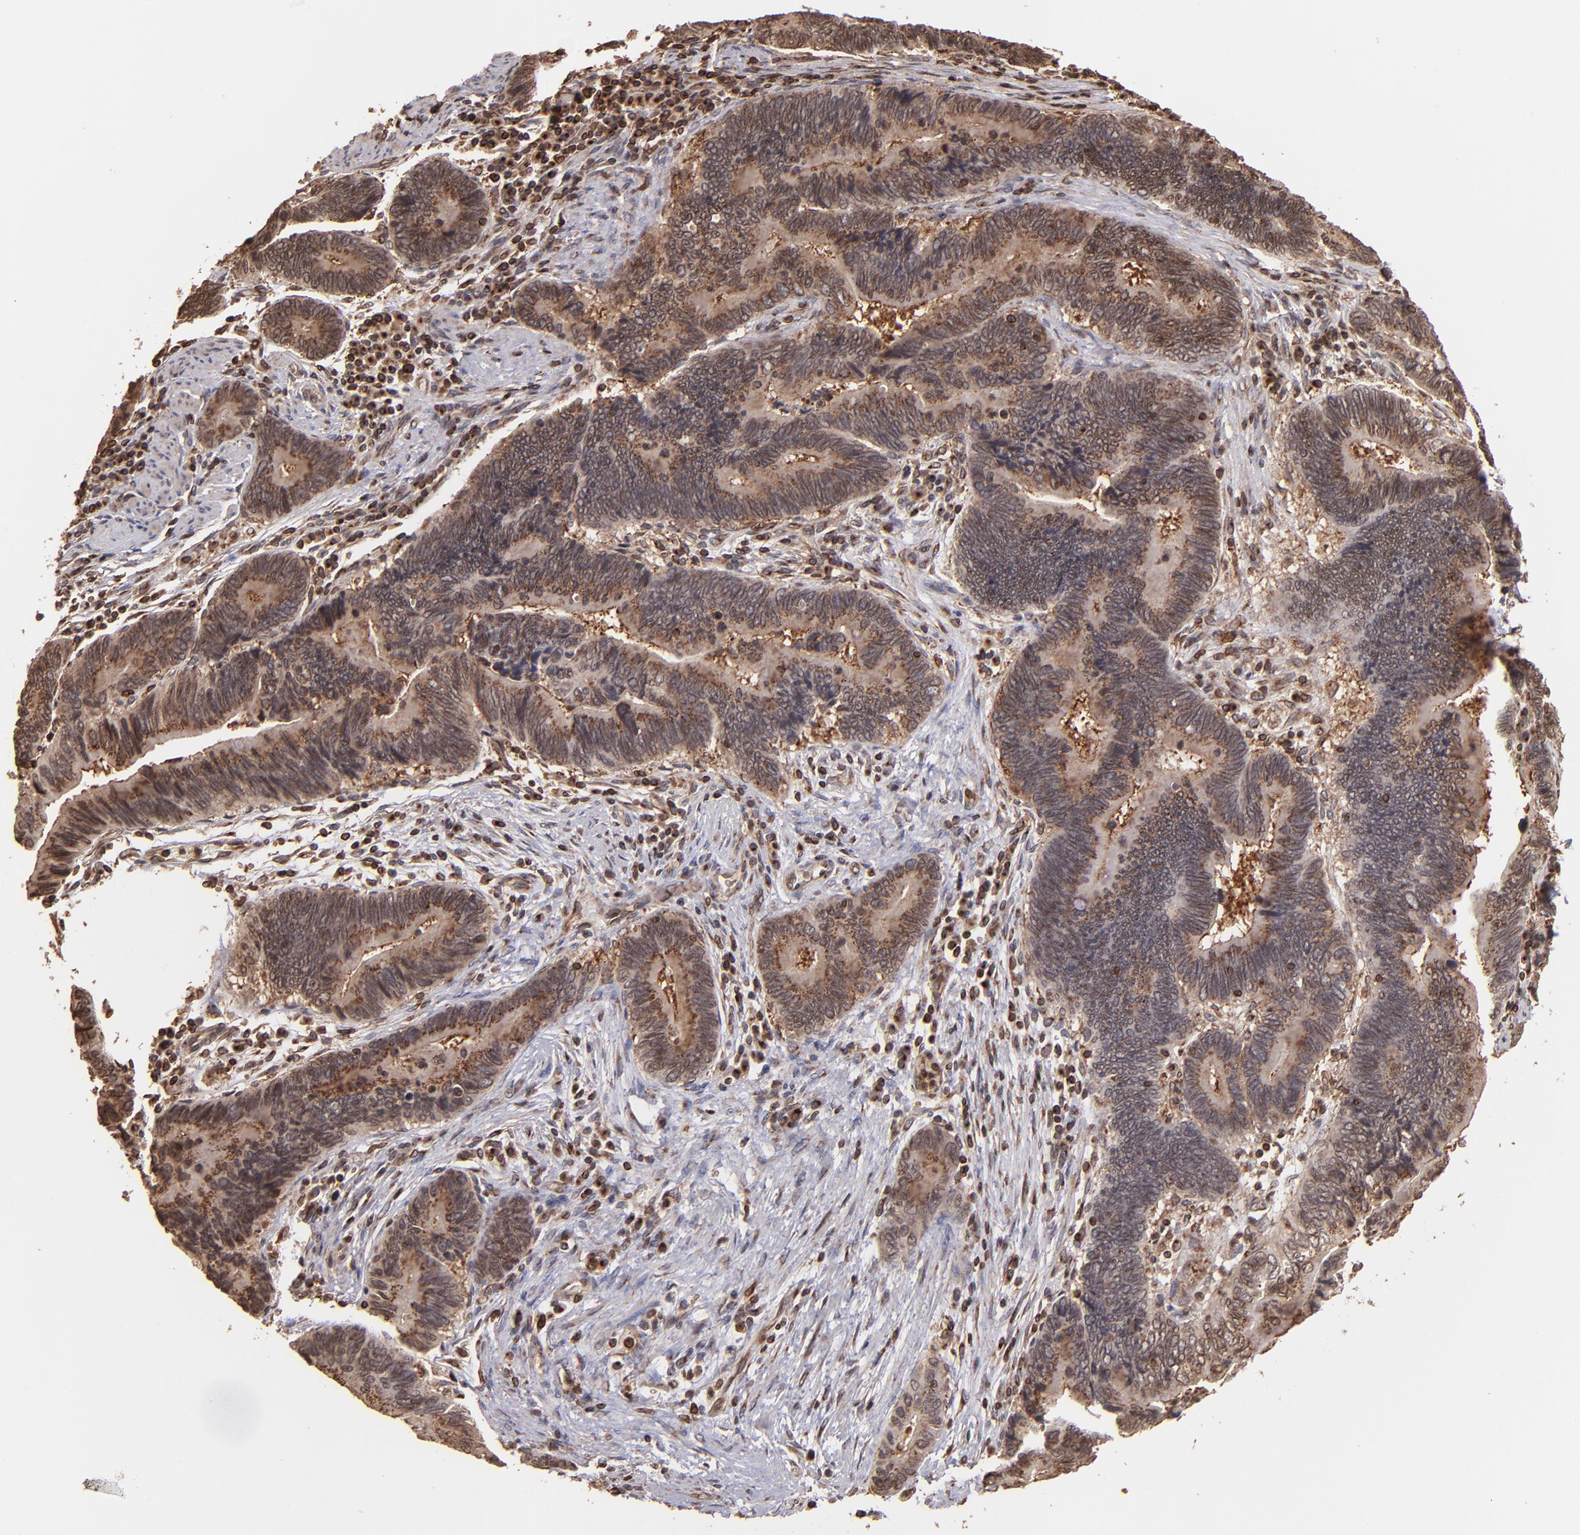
{"staining": {"intensity": "moderate", "quantity": ">75%", "location": "cytoplasmic/membranous"}, "tissue": "pancreatic cancer", "cell_type": "Tumor cells", "image_type": "cancer", "snomed": [{"axis": "morphology", "description": "Adenocarcinoma, NOS"}, {"axis": "topography", "description": "Pancreas"}], "caption": "This photomicrograph shows immunohistochemistry staining of adenocarcinoma (pancreatic), with medium moderate cytoplasmic/membranous expression in about >75% of tumor cells.", "gene": "TRIP11", "patient": {"sex": "female", "age": 70}}